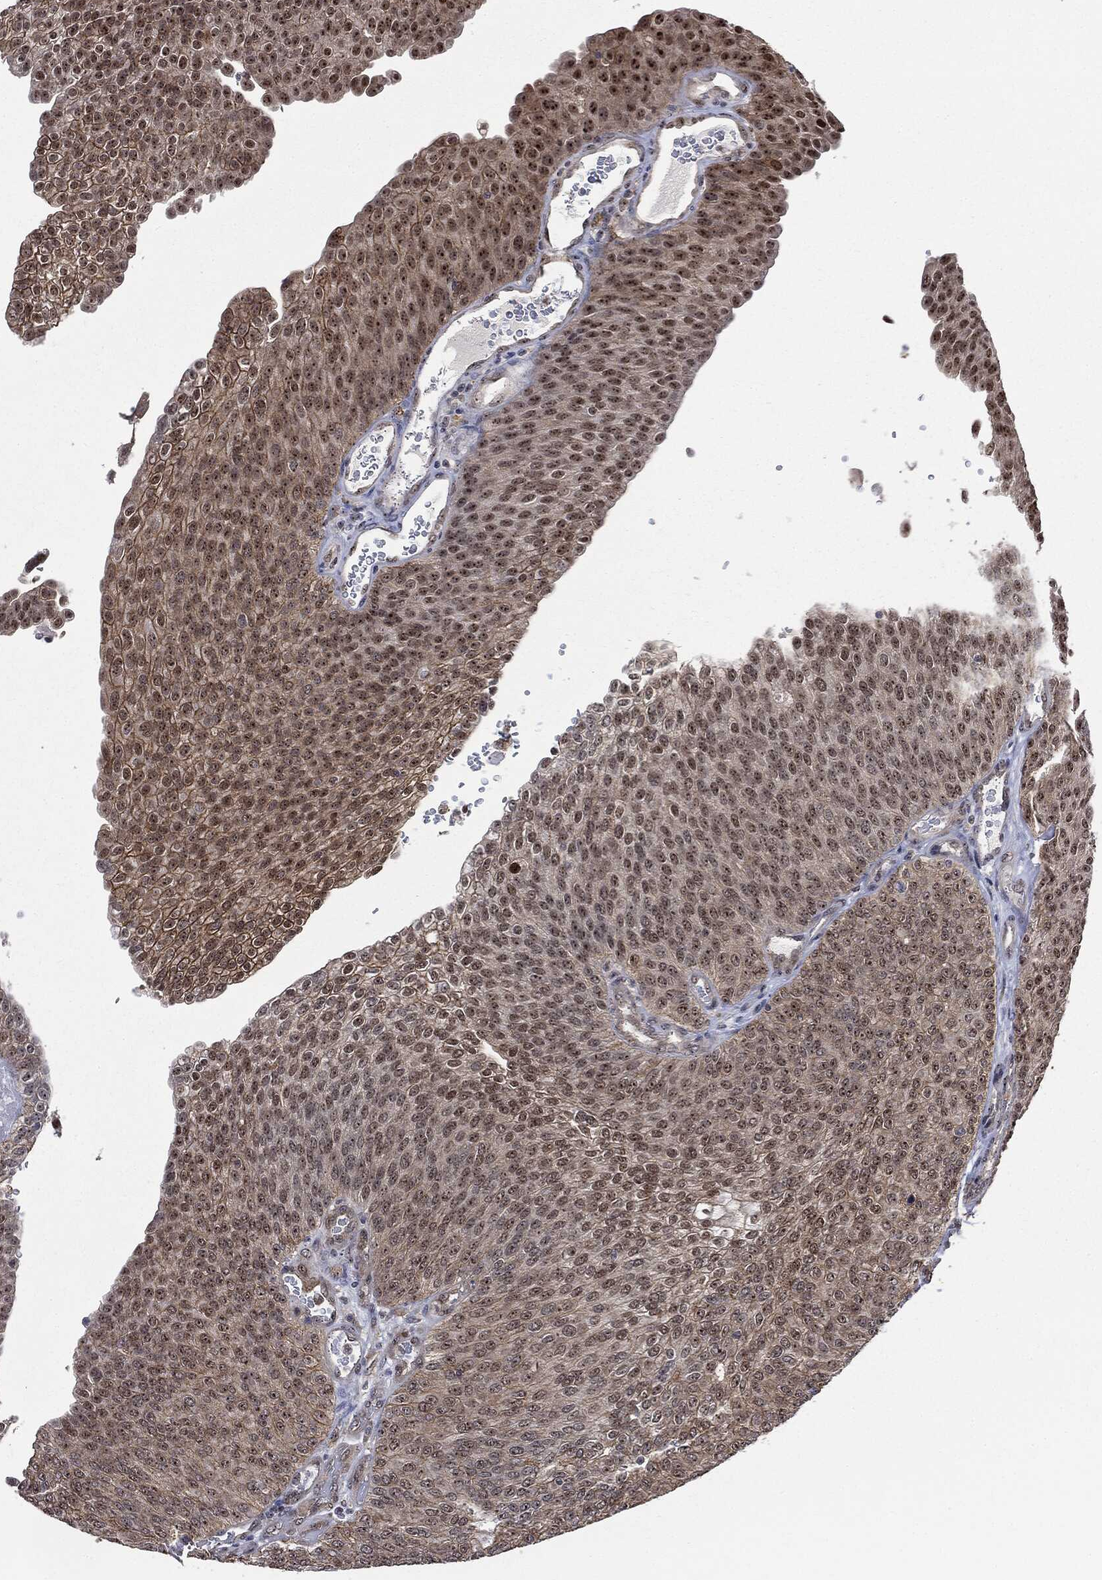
{"staining": {"intensity": "weak", "quantity": "25%-75%", "location": "cytoplasmic/membranous,nuclear"}, "tissue": "urothelial cancer", "cell_type": "Tumor cells", "image_type": "cancer", "snomed": [{"axis": "morphology", "description": "Urothelial carcinoma, High grade"}, {"axis": "topography", "description": "Urinary bladder"}], "caption": "Tumor cells demonstrate low levels of weak cytoplasmic/membranous and nuclear positivity in approximately 25%-75% of cells in human urothelial cancer. The staining was performed using DAB (3,3'-diaminobenzidine) to visualize the protein expression in brown, while the nuclei were stained in blue with hematoxylin (Magnification: 20x).", "gene": "TRMT1L", "patient": {"sex": "female", "age": 79}}